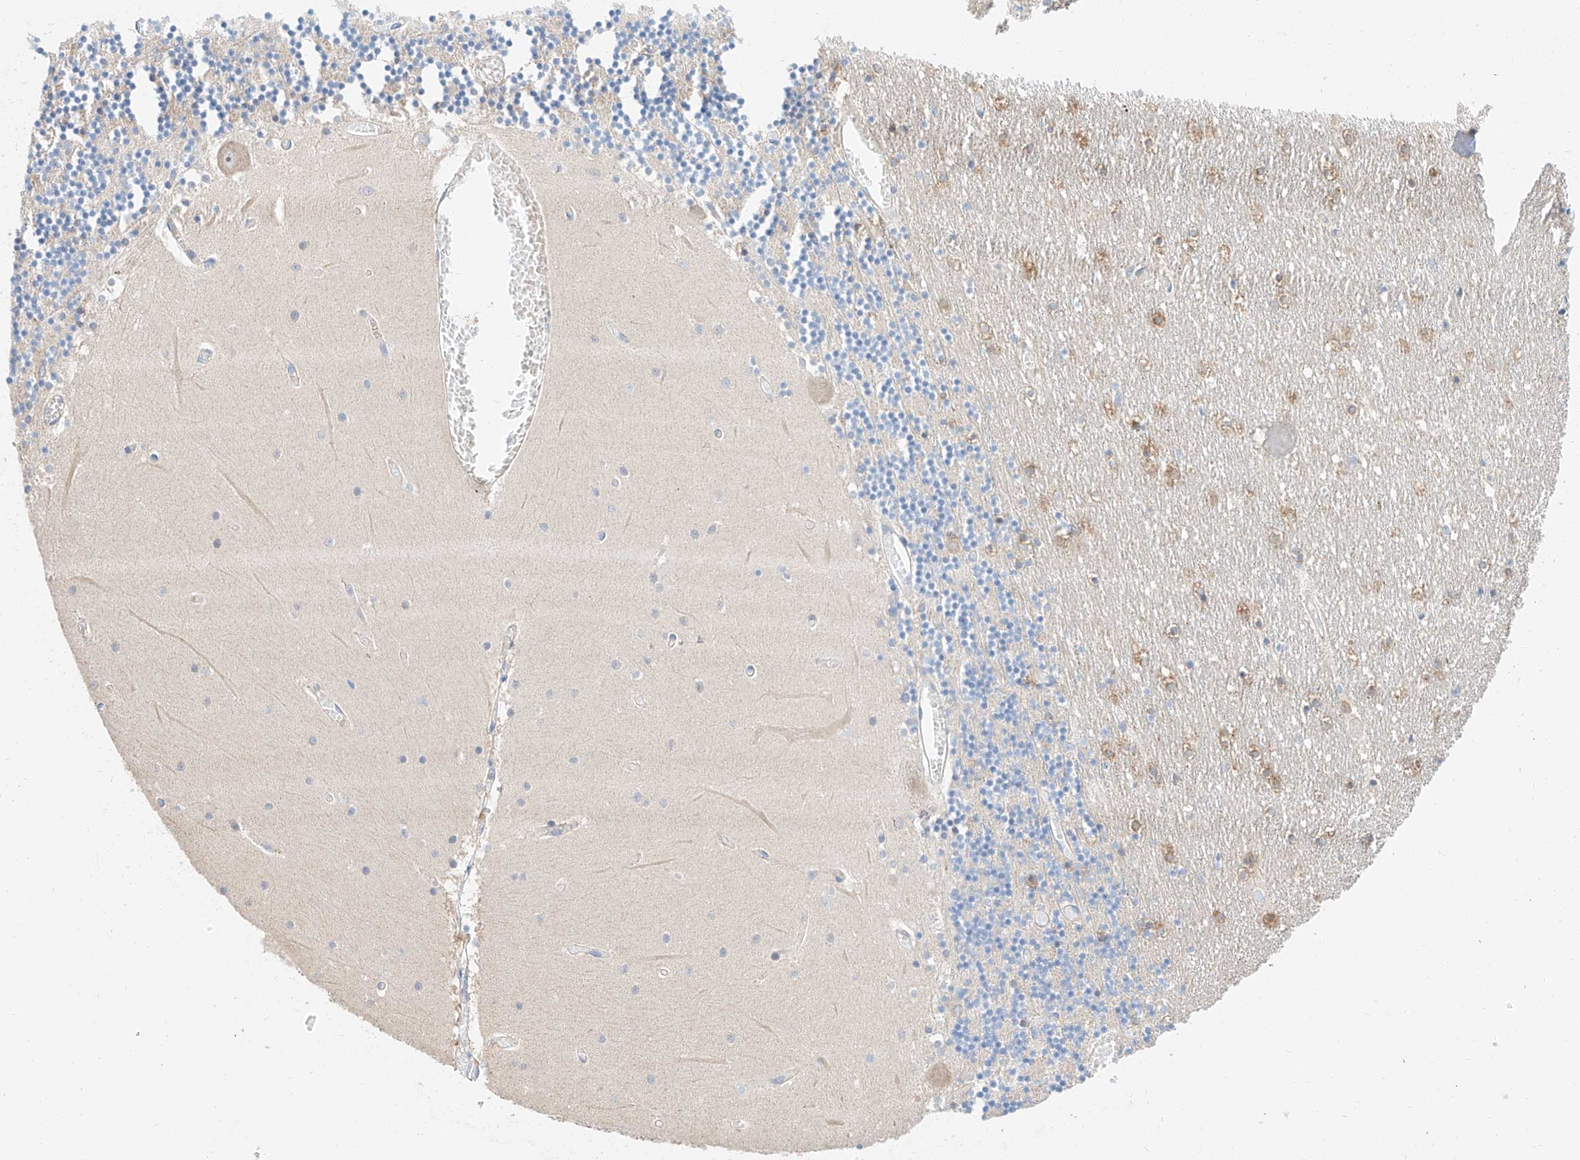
{"staining": {"intensity": "negative", "quantity": "none", "location": "none"}, "tissue": "cerebellum", "cell_type": "Cells in granular layer", "image_type": "normal", "snomed": [{"axis": "morphology", "description": "Normal tissue, NOS"}, {"axis": "topography", "description": "Cerebellum"}], "caption": "Immunohistochemistry histopathology image of benign cerebellum: human cerebellum stained with DAB (3,3'-diaminobenzidine) shows no significant protein expression in cells in granular layer.", "gene": "GLMN", "patient": {"sex": "female", "age": 28}}